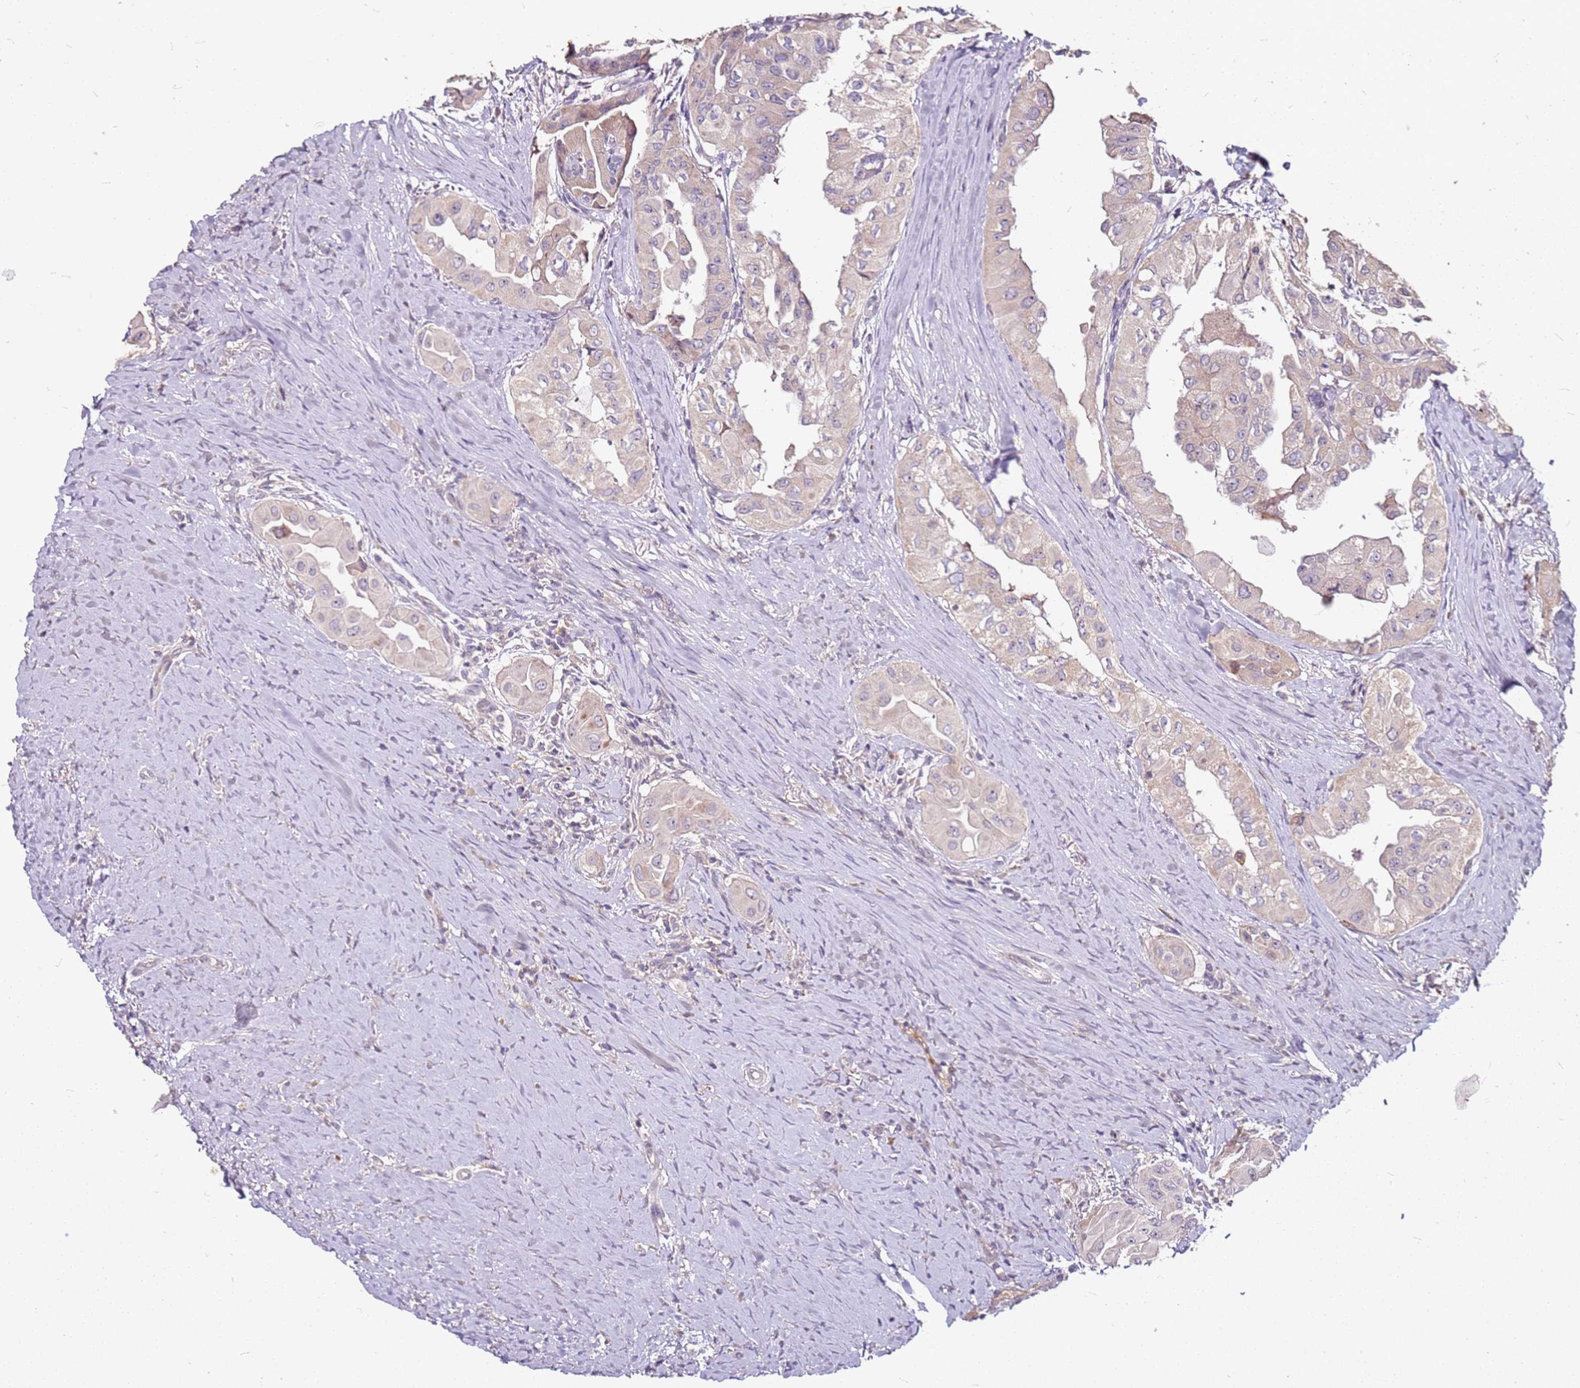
{"staining": {"intensity": "weak", "quantity": "<25%", "location": "cytoplasmic/membranous"}, "tissue": "thyroid cancer", "cell_type": "Tumor cells", "image_type": "cancer", "snomed": [{"axis": "morphology", "description": "Papillary adenocarcinoma, NOS"}, {"axis": "topography", "description": "Thyroid gland"}], "caption": "High power microscopy histopathology image of an immunohistochemistry (IHC) micrograph of papillary adenocarcinoma (thyroid), revealing no significant positivity in tumor cells. (Stains: DAB IHC with hematoxylin counter stain, Microscopy: brightfield microscopy at high magnification).", "gene": "DCDC2C", "patient": {"sex": "female", "age": 59}}